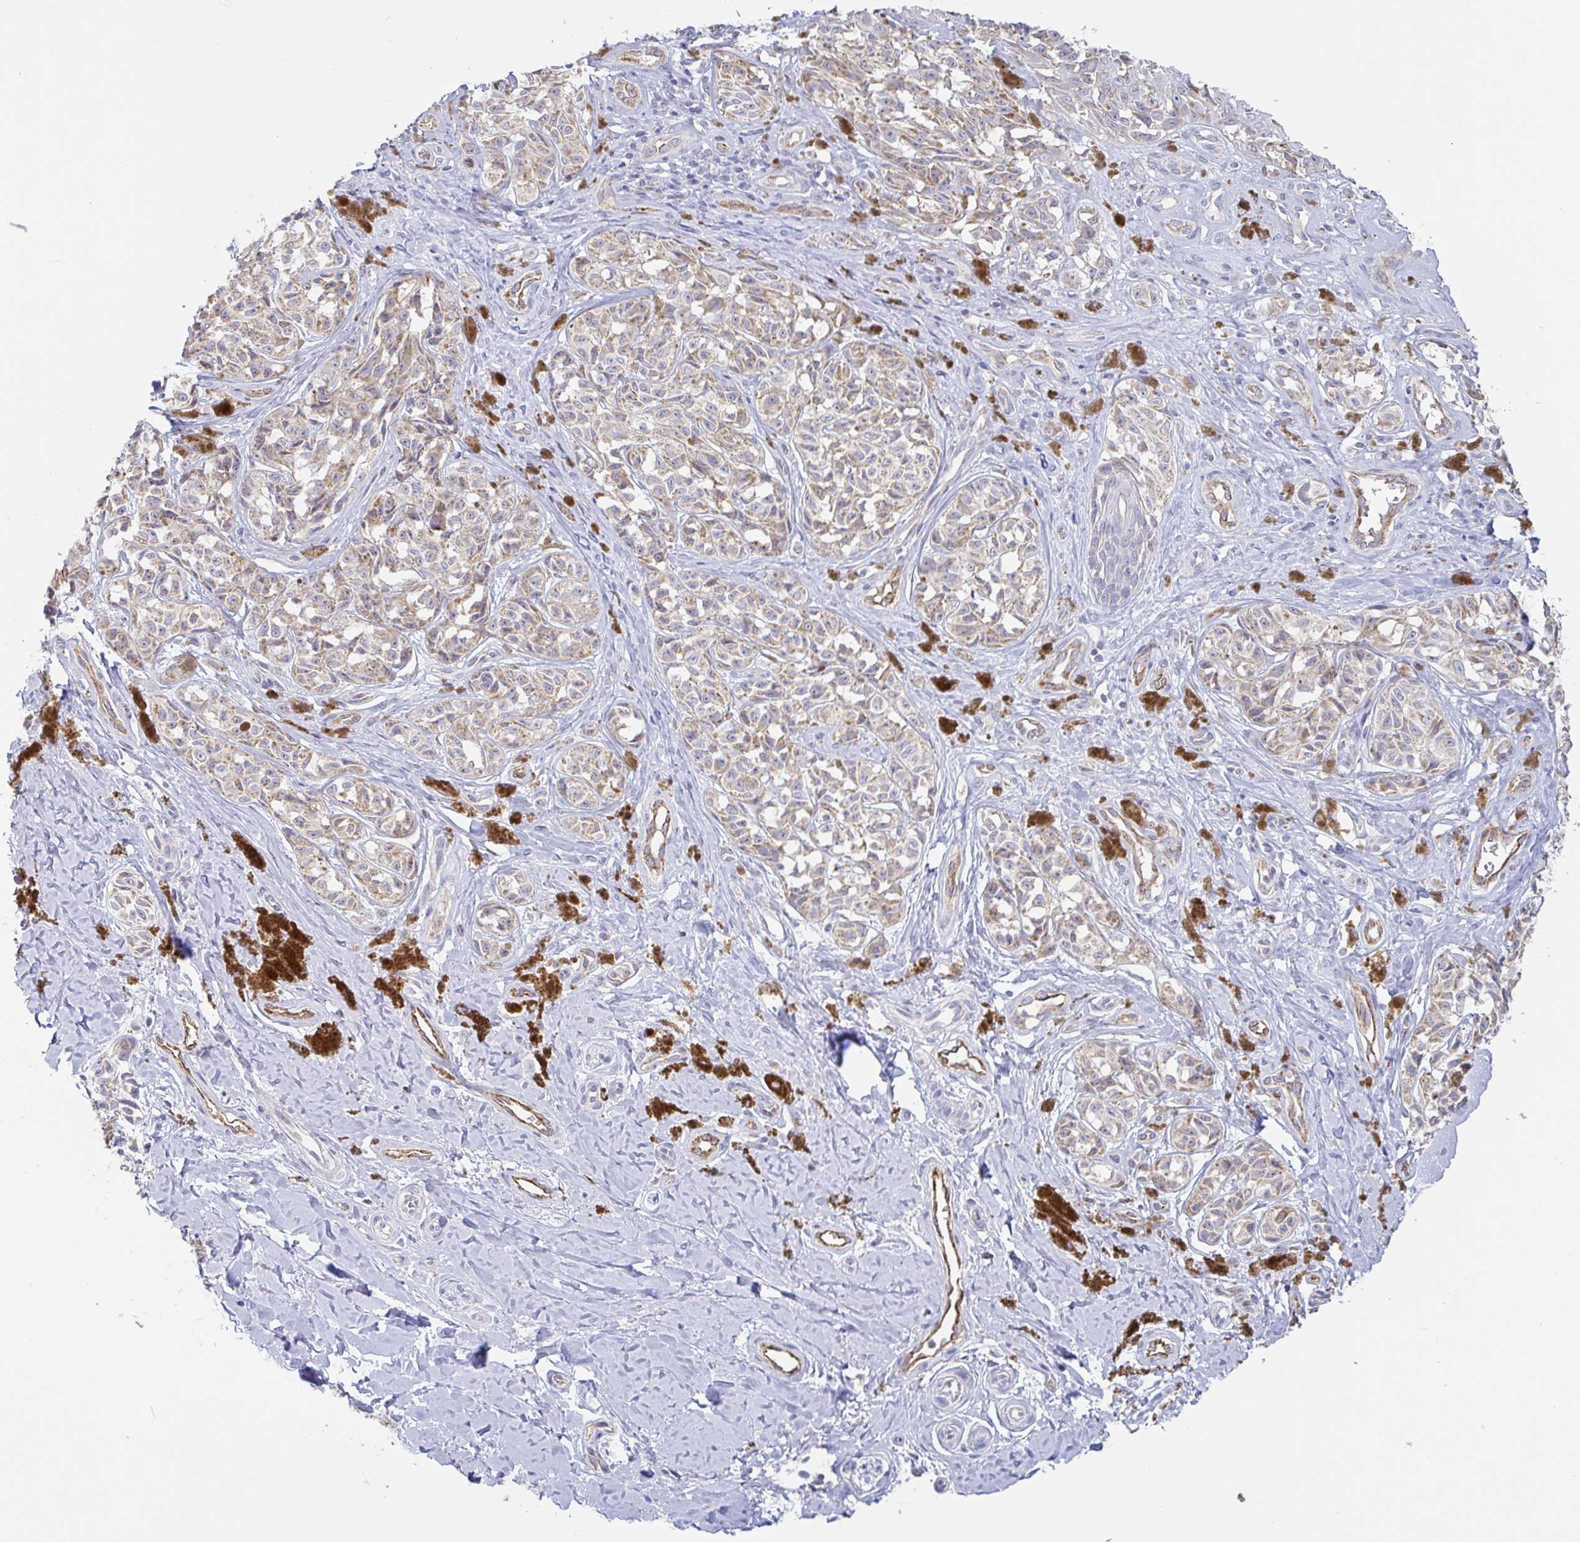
{"staining": {"intensity": "weak", "quantity": ">75%", "location": "cytoplasmic/membranous"}, "tissue": "melanoma", "cell_type": "Tumor cells", "image_type": "cancer", "snomed": [{"axis": "morphology", "description": "Malignant melanoma, NOS"}, {"axis": "topography", "description": "Skin"}], "caption": "Human malignant melanoma stained with a protein marker shows weak staining in tumor cells.", "gene": "PLCD4", "patient": {"sex": "female", "age": 65}}